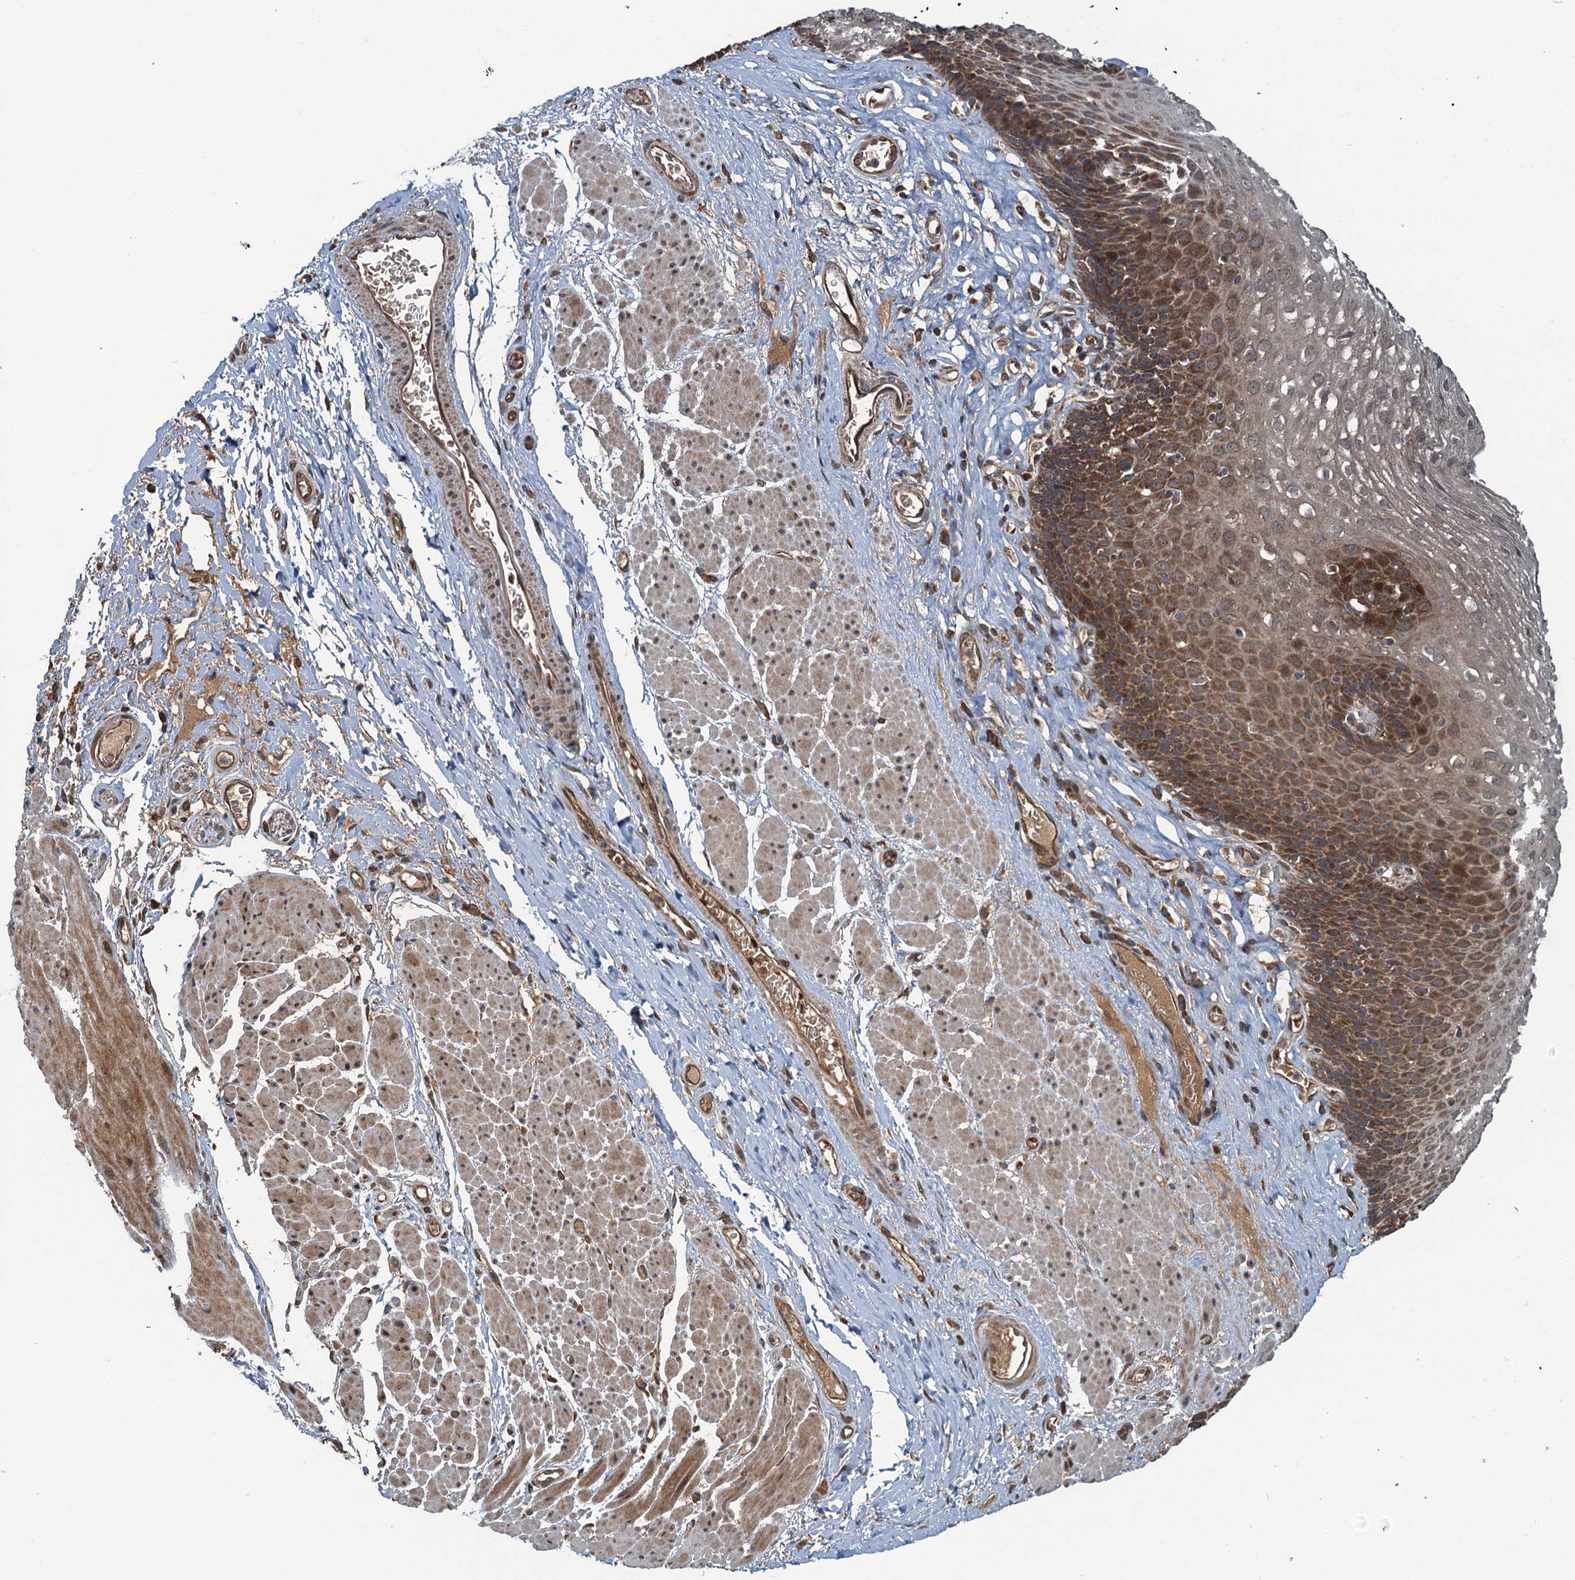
{"staining": {"intensity": "moderate", "quantity": ">75%", "location": "cytoplasmic/membranous"}, "tissue": "esophagus", "cell_type": "Squamous epithelial cells", "image_type": "normal", "snomed": [{"axis": "morphology", "description": "Normal tissue, NOS"}, {"axis": "topography", "description": "Esophagus"}], "caption": "Esophagus stained with immunohistochemistry (IHC) demonstrates moderate cytoplasmic/membranous staining in approximately >75% of squamous epithelial cells.", "gene": "SNX32", "patient": {"sex": "female", "age": 66}}